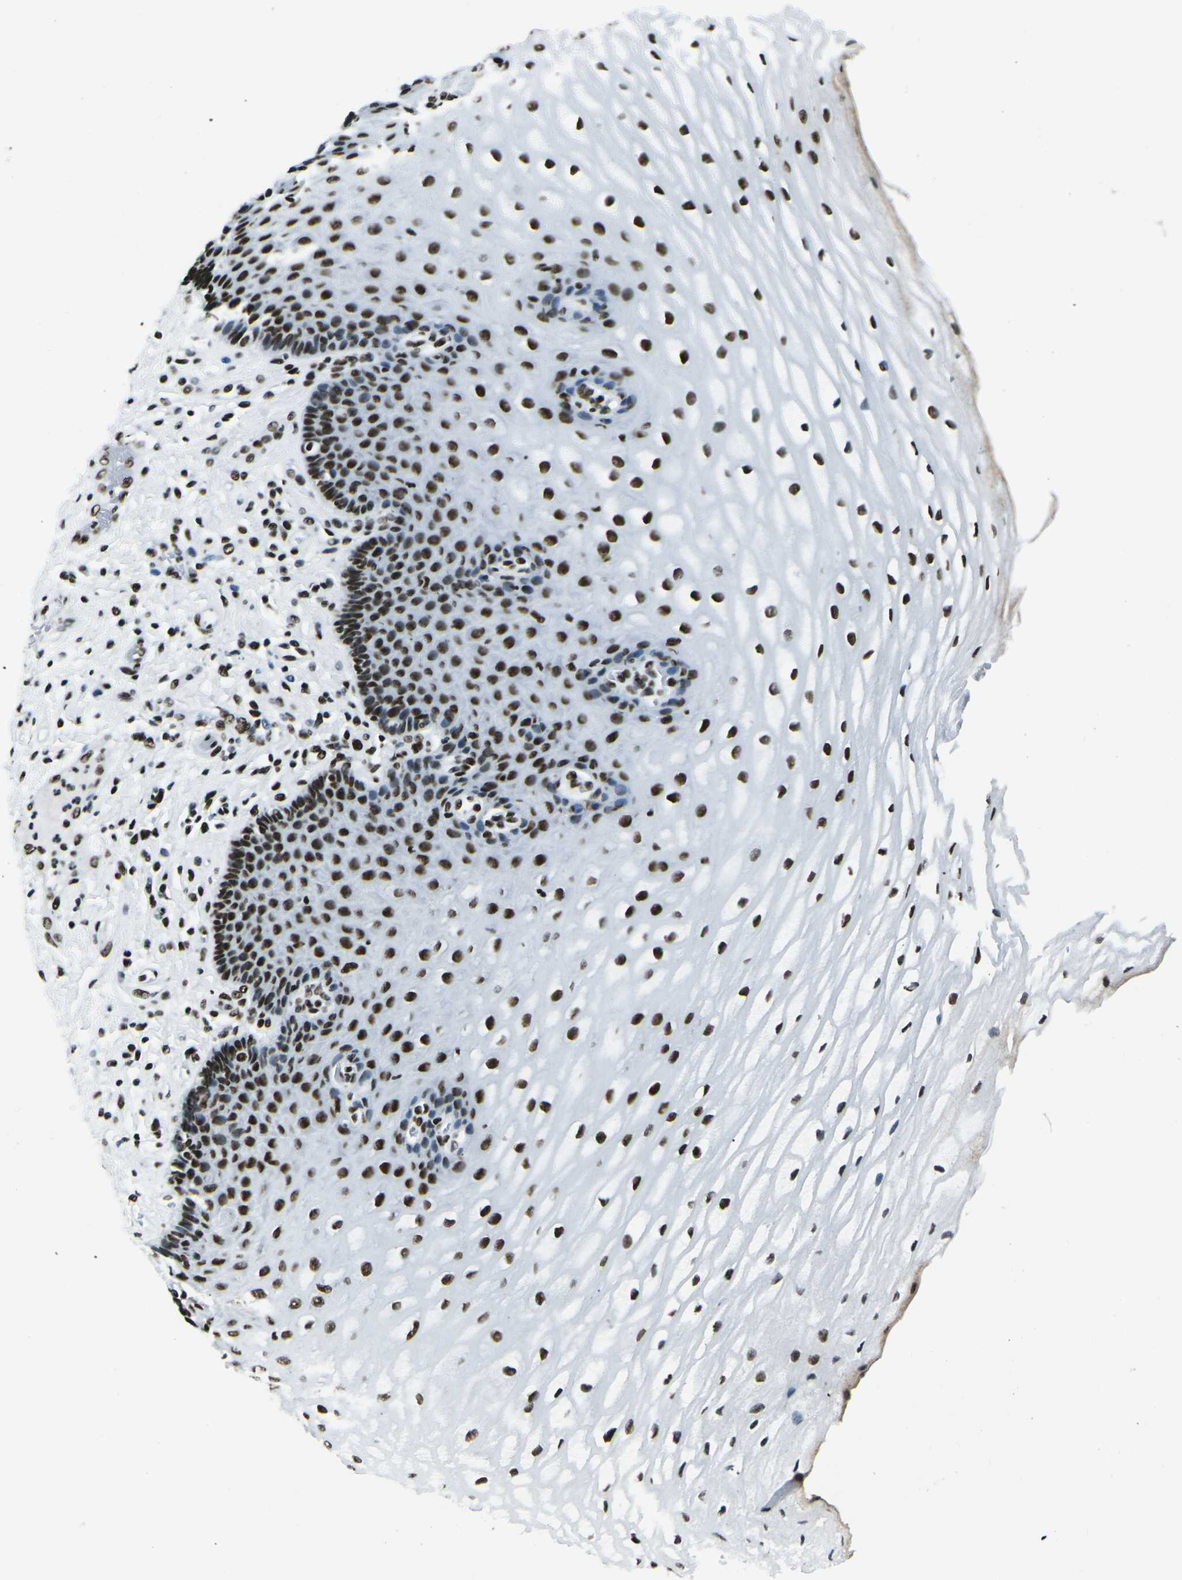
{"staining": {"intensity": "strong", "quantity": ">75%", "location": "nuclear"}, "tissue": "esophagus", "cell_type": "Squamous epithelial cells", "image_type": "normal", "snomed": [{"axis": "morphology", "description": "Normal tissue, NOS"}, {"axis": "topography", "description": "Esophagus"}], "caption": "Esophagus stained with DAB (3,3'-diaminobenzidine) immunohistochemistry reveals high levels of strong nuclear positivity in approximately >75% of squamous epithelial cells. (DAB = brown stain, brightfield microscopy at high magnification).", "gene": "HNRNPL", "patient": {"sex": "male", "age": 54}}